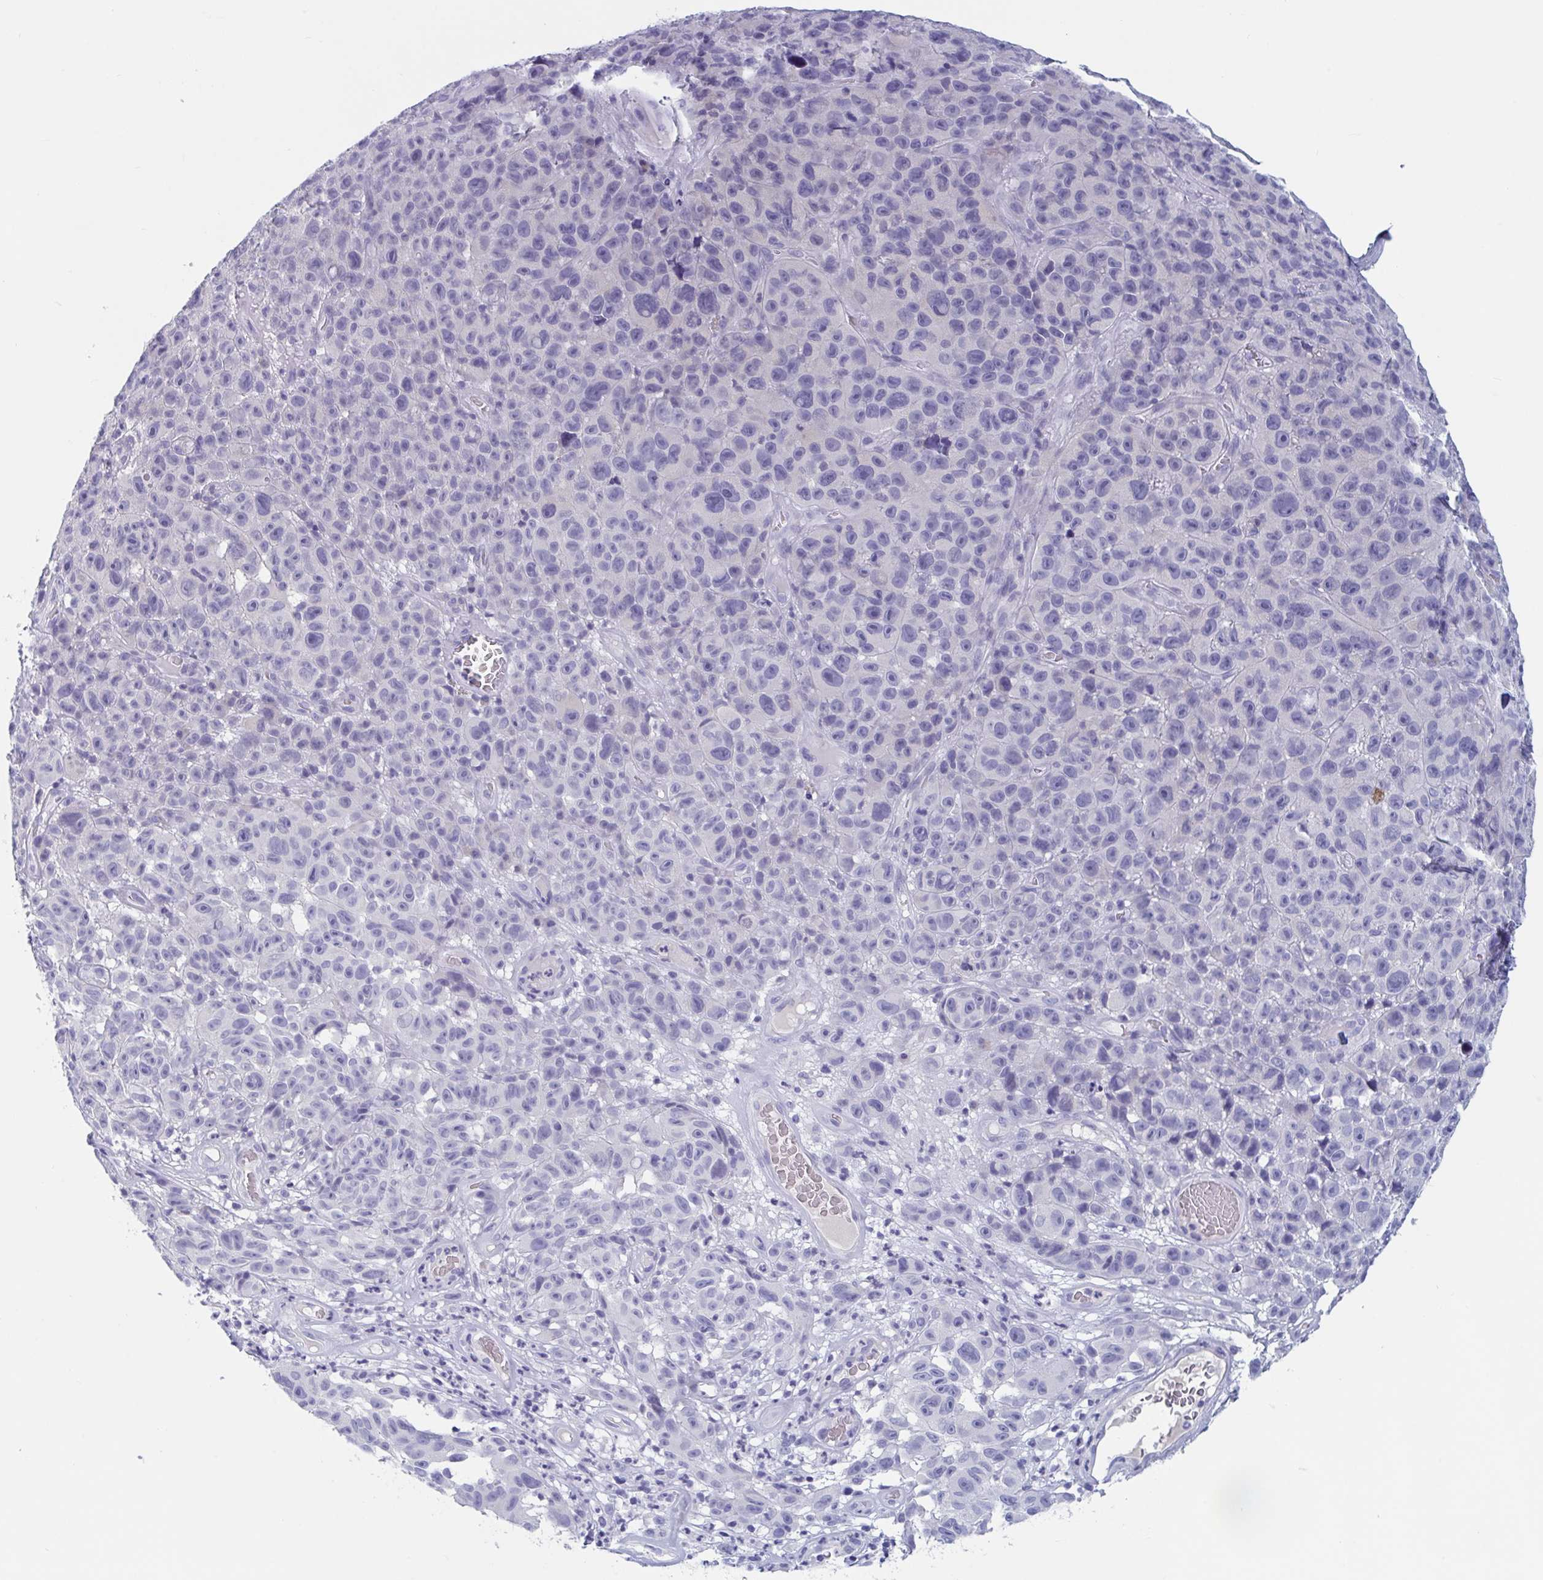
{"staining": {"intensity": "negative", "quantity": "none", "location": "none"}, "tissue": "melanoma", "cell_type": "Tumor cells", "image_type": "cancer", "snomed": [{"axis": "morphology", "description": "Malignant melanoma, NOS"}, {"axis": "topography", "description": "Skin"}], "caption": "Human malignant melanoma stained for a protein using IHC shows no staining in tumor cells.", "gene": "DPEP3", "patient": {"sex": "female", "age": 82}}